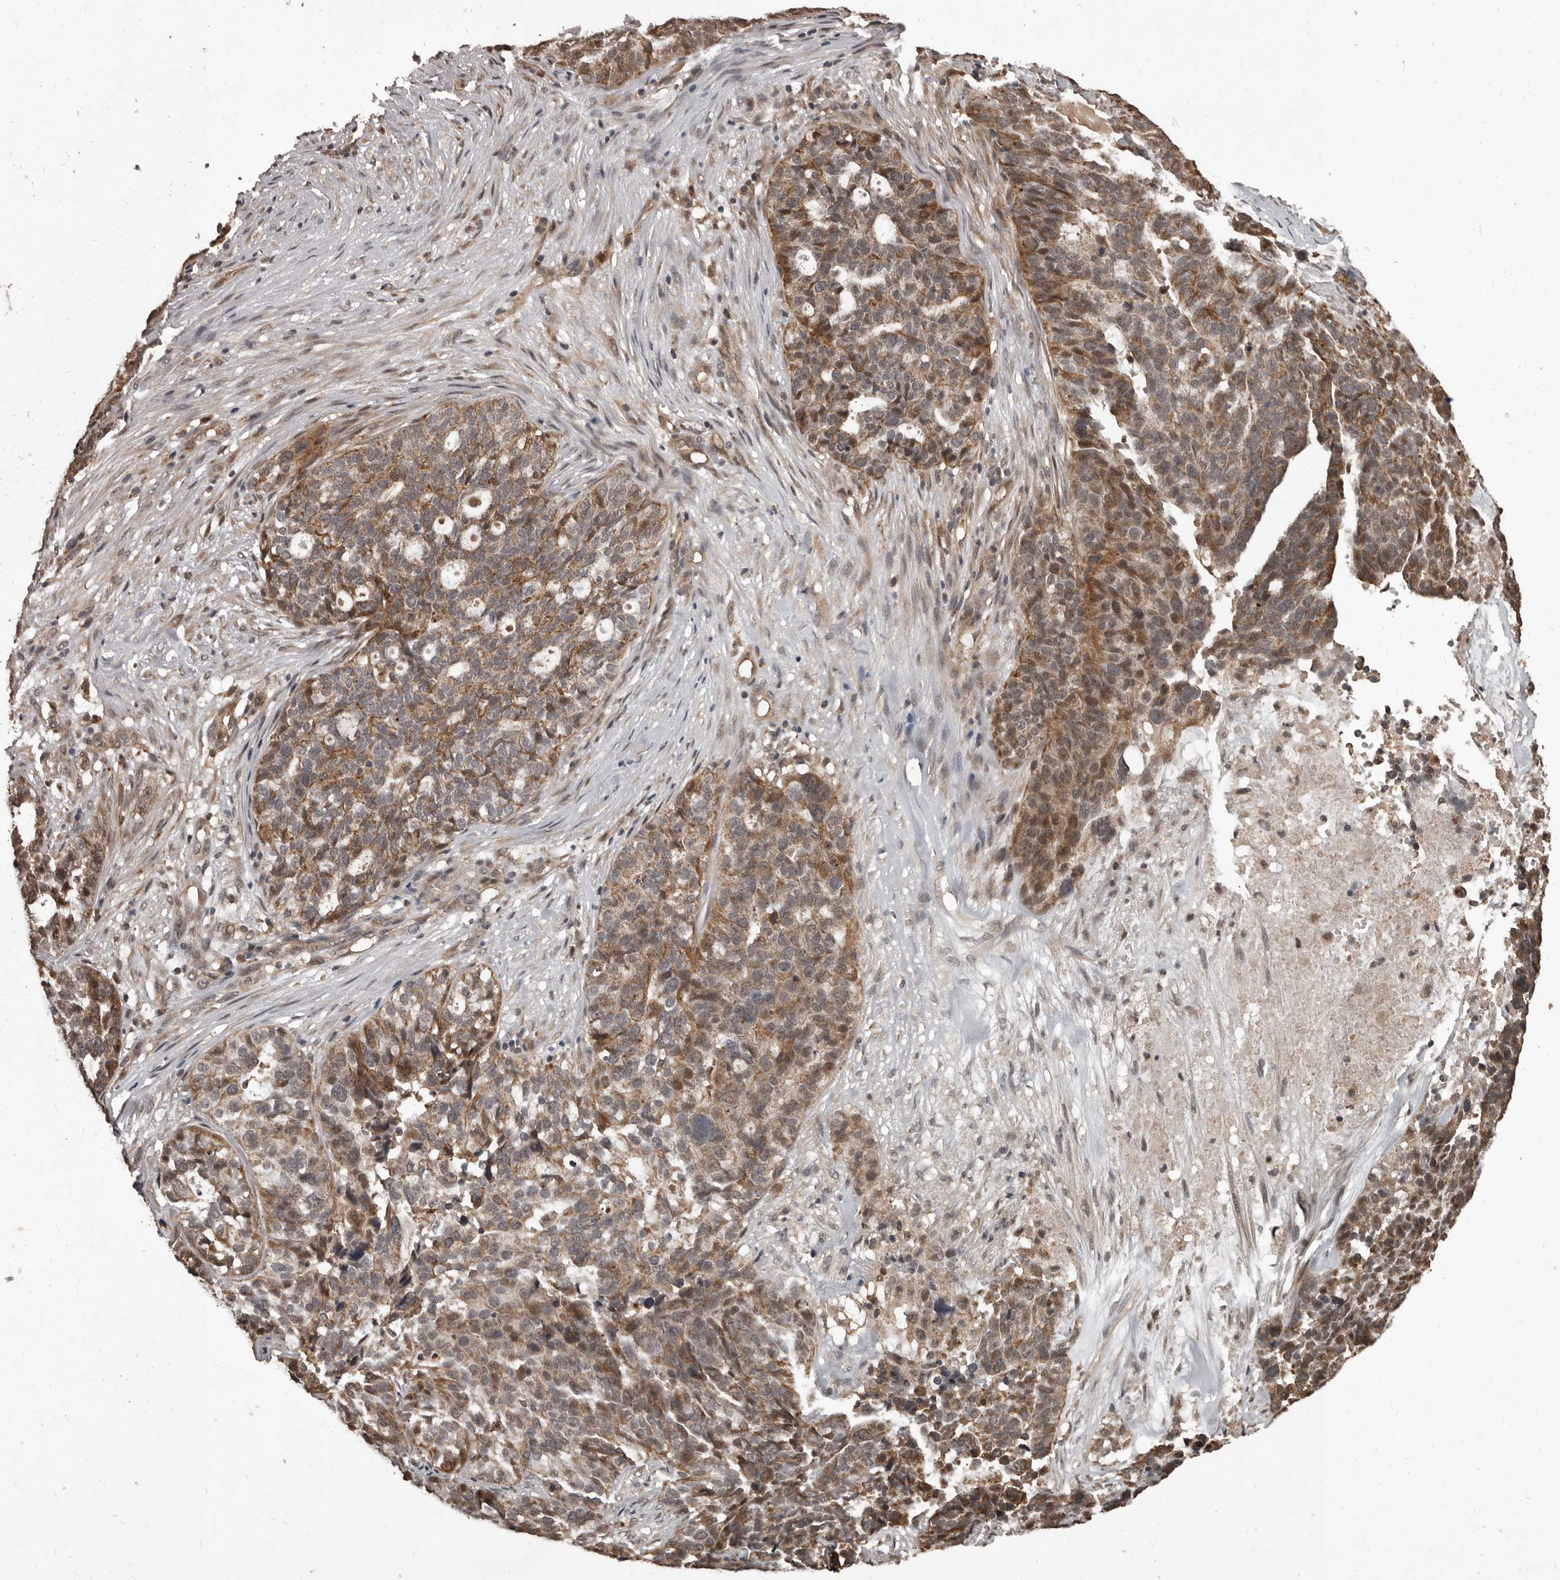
{"staining": {"intensity": "moderate", "quantity": "25%-75%", "location": "cytoplasmic/membranous,nuclear"}, "tissue": "ovarian cancer", "cell_type": "Tumor cells", "image_type": "cancer", "snomed": [{"axis": "morphology", "description": "Cystadenocarcinoma, serous, NOS"}, {"axis": "topography", "description": "Ovary"}], "caption": "This histopathology image displays immunohistochemistry (IHC) staining of ovarian serous cystadenocarcinoma, with medium moderate cytoplasmic/membranous and nuclear positivity in approximately 25%-75% of tumor cells.", "gene": "AHR", "patient": {"sex": "female", "age": 59}}